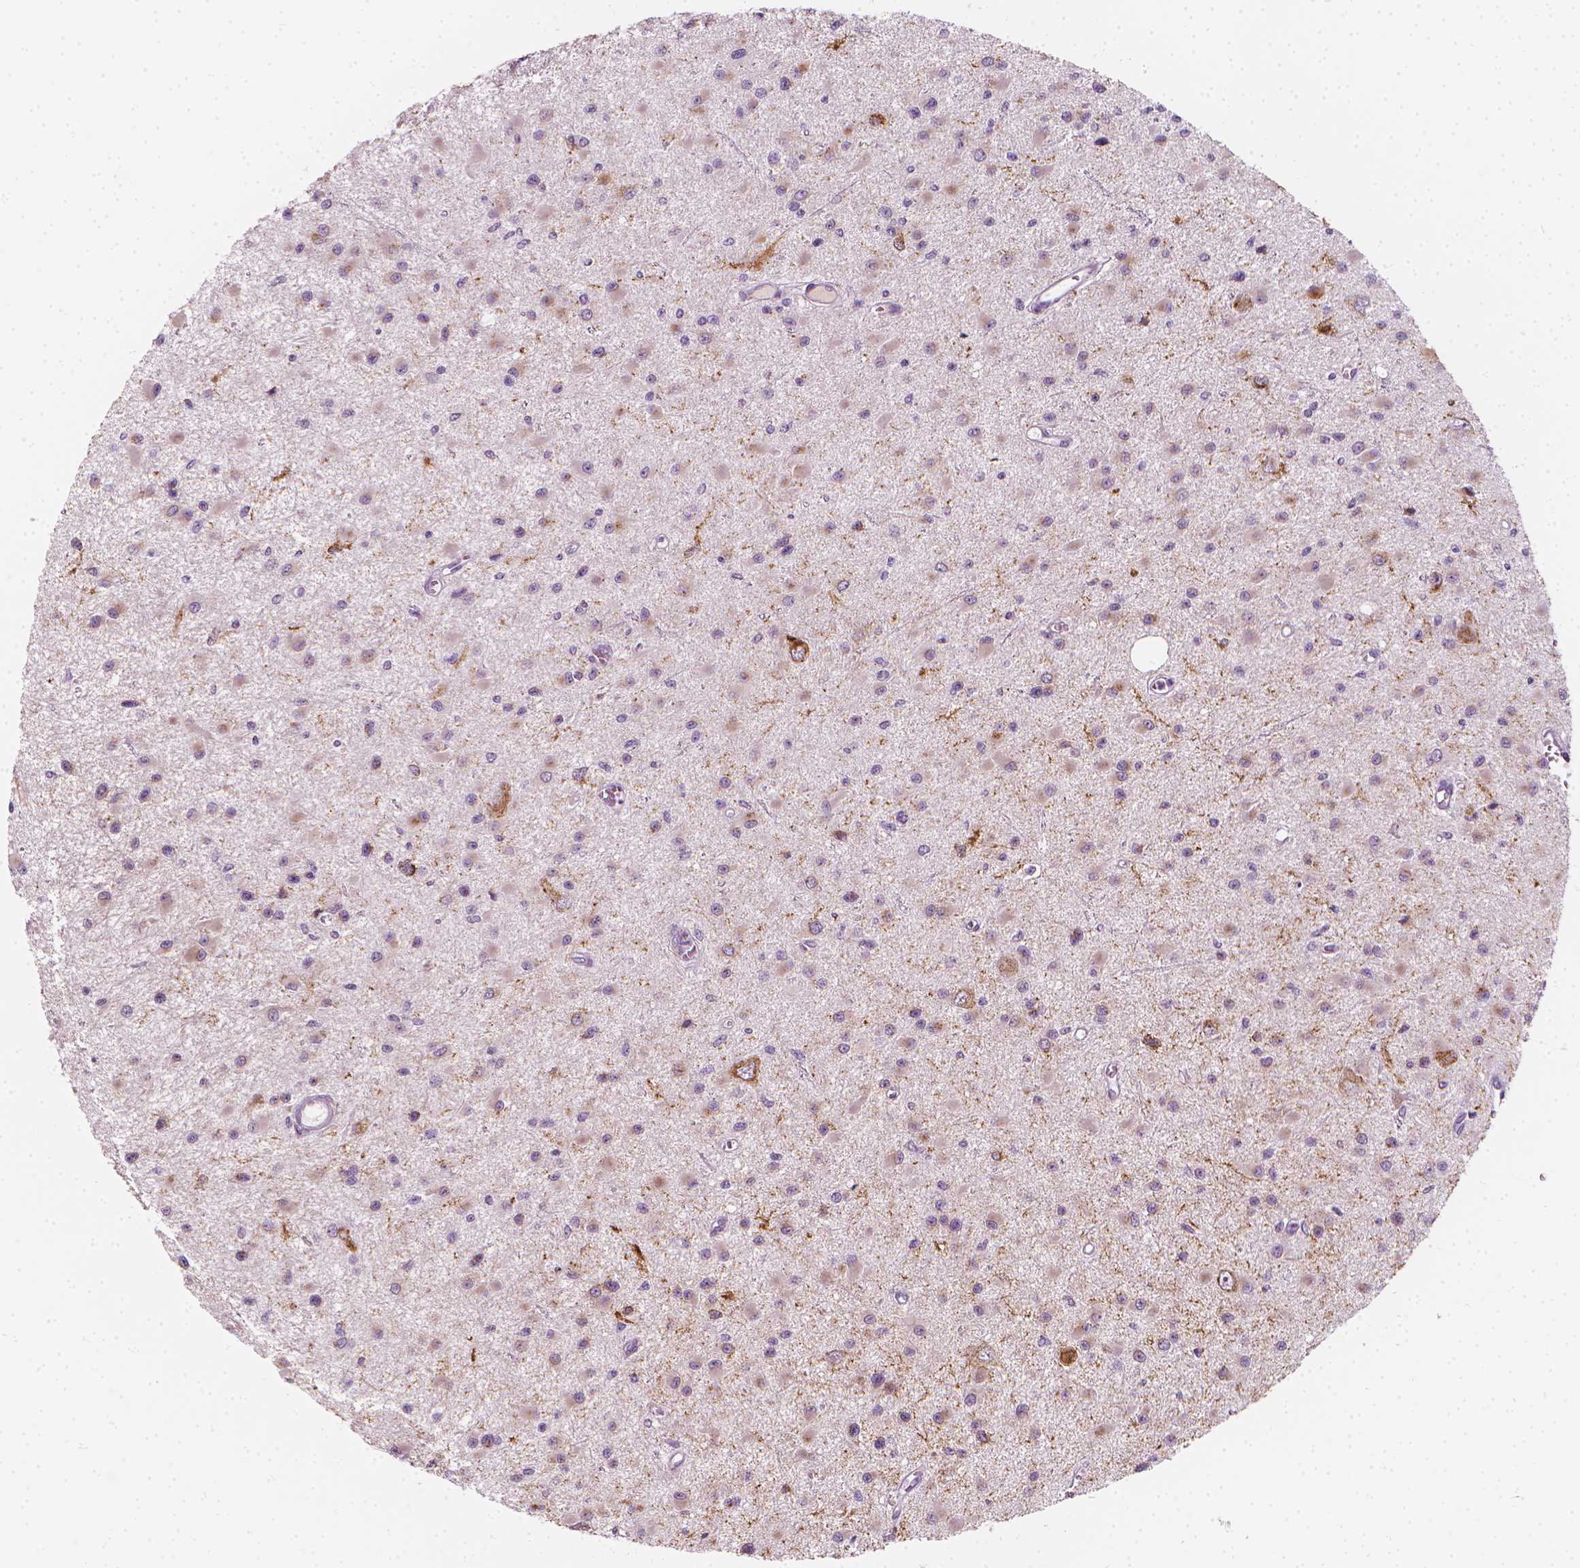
{"staining": {"intensity": "weak", "quantity": "<25%", "location": "cytoplasmic/membranous"}, "tissue": "glioma", "cell_type": "Tumor cells", "image_type": "cancer", "snomed": [{"axis": "morphology", "description": "Glioma, malignant, High grade"}, {"axis": "topography", "description": "Brain"}], "caption": "A high-resolution photomicrograph shows immunohistochemistry staining of glioma, which shows no significant positivity in tumor cells.", "gene": "SCG3", "patient": {"sex": "male", "age": 54}}